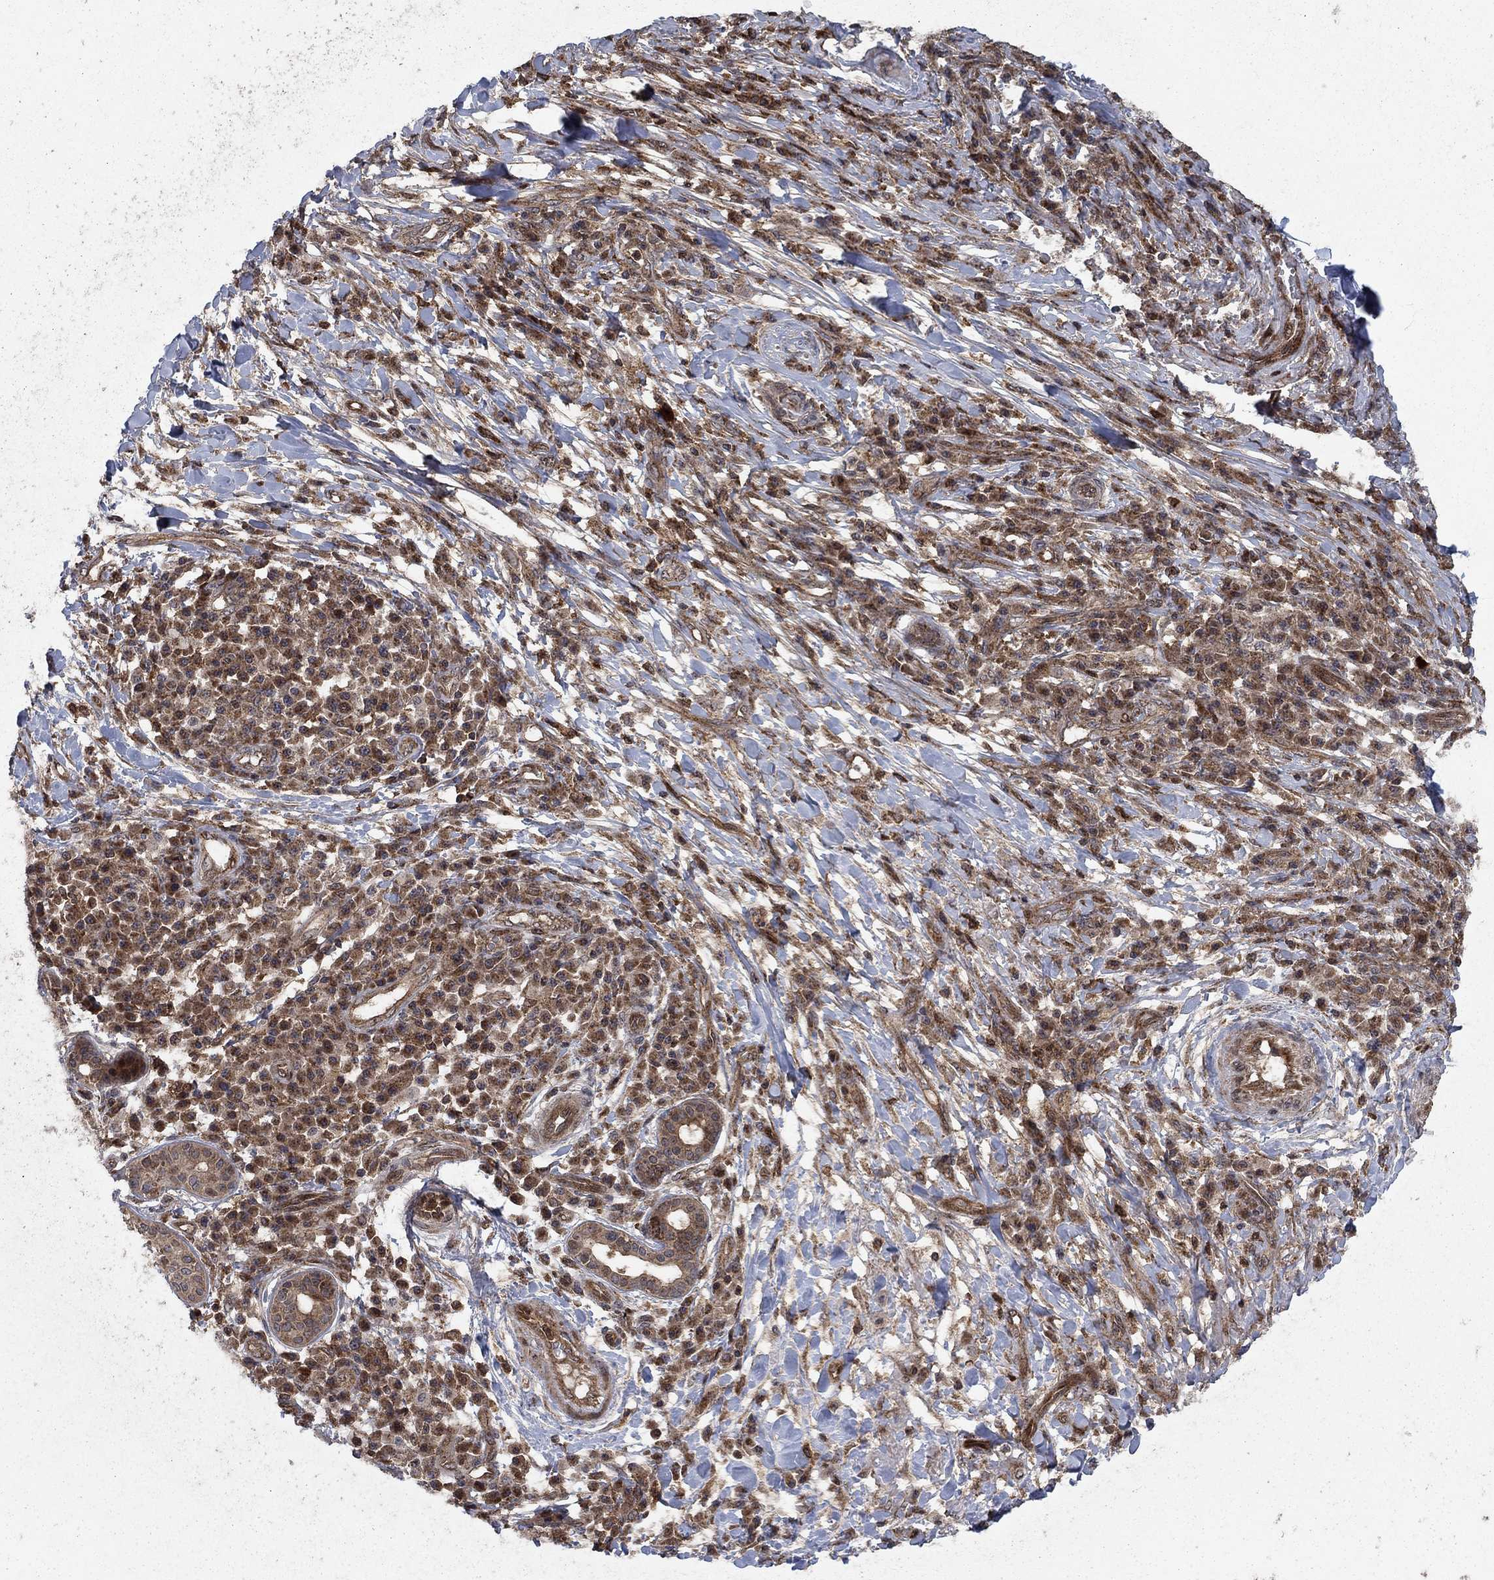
{"staining": {"intensity": "moderate", "quantity": ">75%", "location": "cytoplasmic/membranous"}, "tissue": "skin cancer", "cell_type": "Tumor cells", "image_type": "cancer", "snomed": [{"axis": "morphology", "description": "Squamous cell carcinoma, NOS"}, {"axis": "topography", "description": "Skin"}], "caption": "High-magnification brightfield microscopy of skin cancer (squamous cell carcinoma) stained with DAB (brown) and counterstained with hematoxylin (blue). tumor cells exhibit moderate cytoplasmic/membranous staining is identified in about>75% of cells.", "gene": "IFI35", "patient": {"sex": "male", "age": 92}}